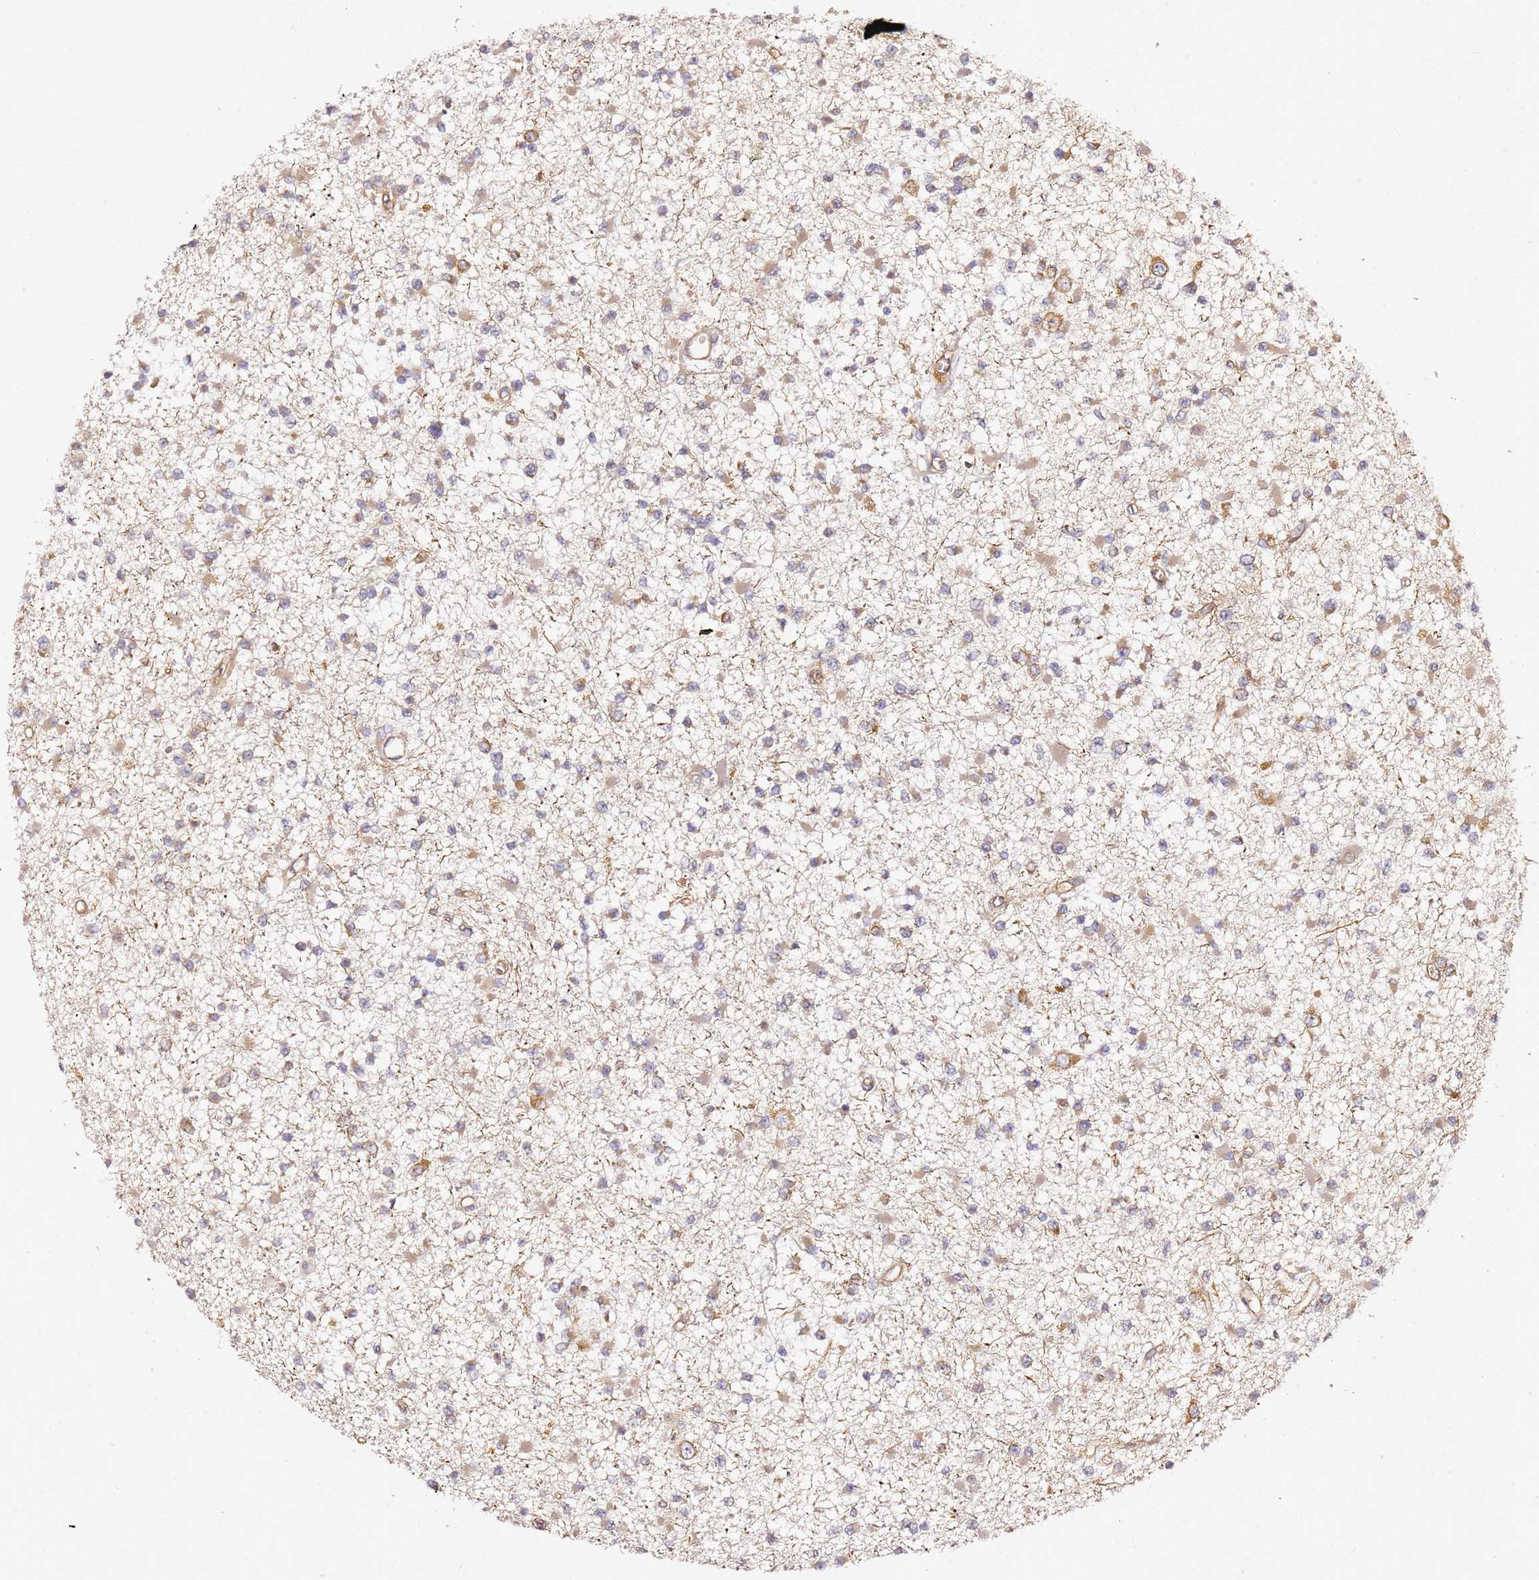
{"staining": {"intensity": "weak", "quantity": "<25%", "location": "cytoplasmic/membranous"}, "tissue": "glioma", "cell_type": "Tumor cells", "image_type": "cancer", "snomed": [{"axis": "morphology", "description": "Glioma, malignant, Low grade"}, {"axis": "topography", "description": "Brain"}], "caption": "This is an immunohistochemistry photomicrograph of malignant low-grade glioma. There is no positivity in tumor cells.", "gene": "KIF7", "patient": {"sex": "female", "age": 22}}